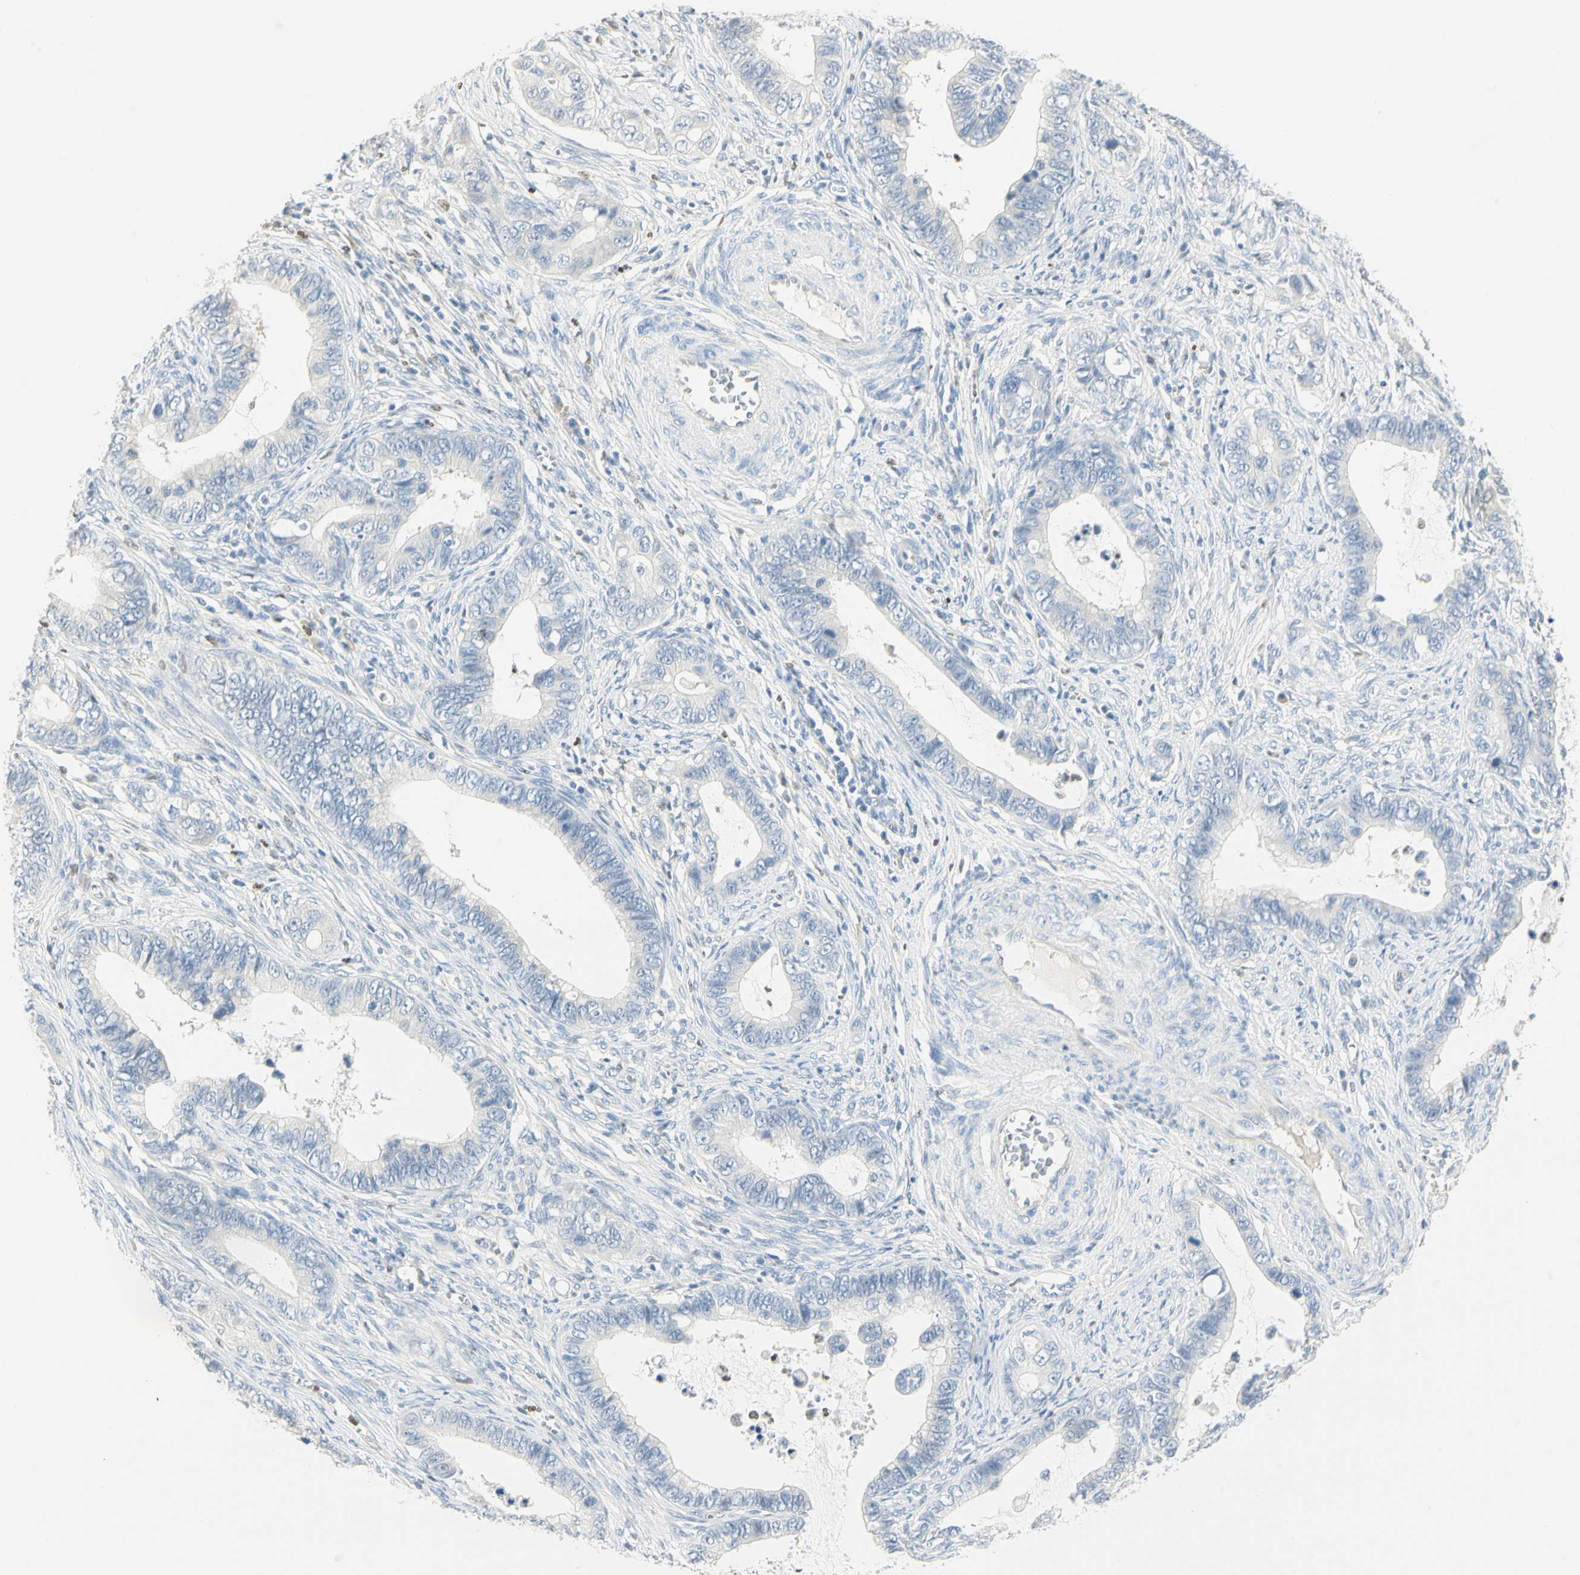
{"staining": {"intensity": "negative", "quantity": "none", "location": "none"}, "tissue": "cervical cancer", "cell_type": "Tumor cells", "image_type": "cancer", "snomed": [{"axis": "morphology", "description": "Adenocarcinoma, NOS"}, {"axis": "topography", "description": "Cervix"}], "caption": "Tumor cells are negative for brown protein staining in cervical cancer (adenocarcinoma).", "gene": "MLLT10", "patient": {"sex": "female", "age": 44}}